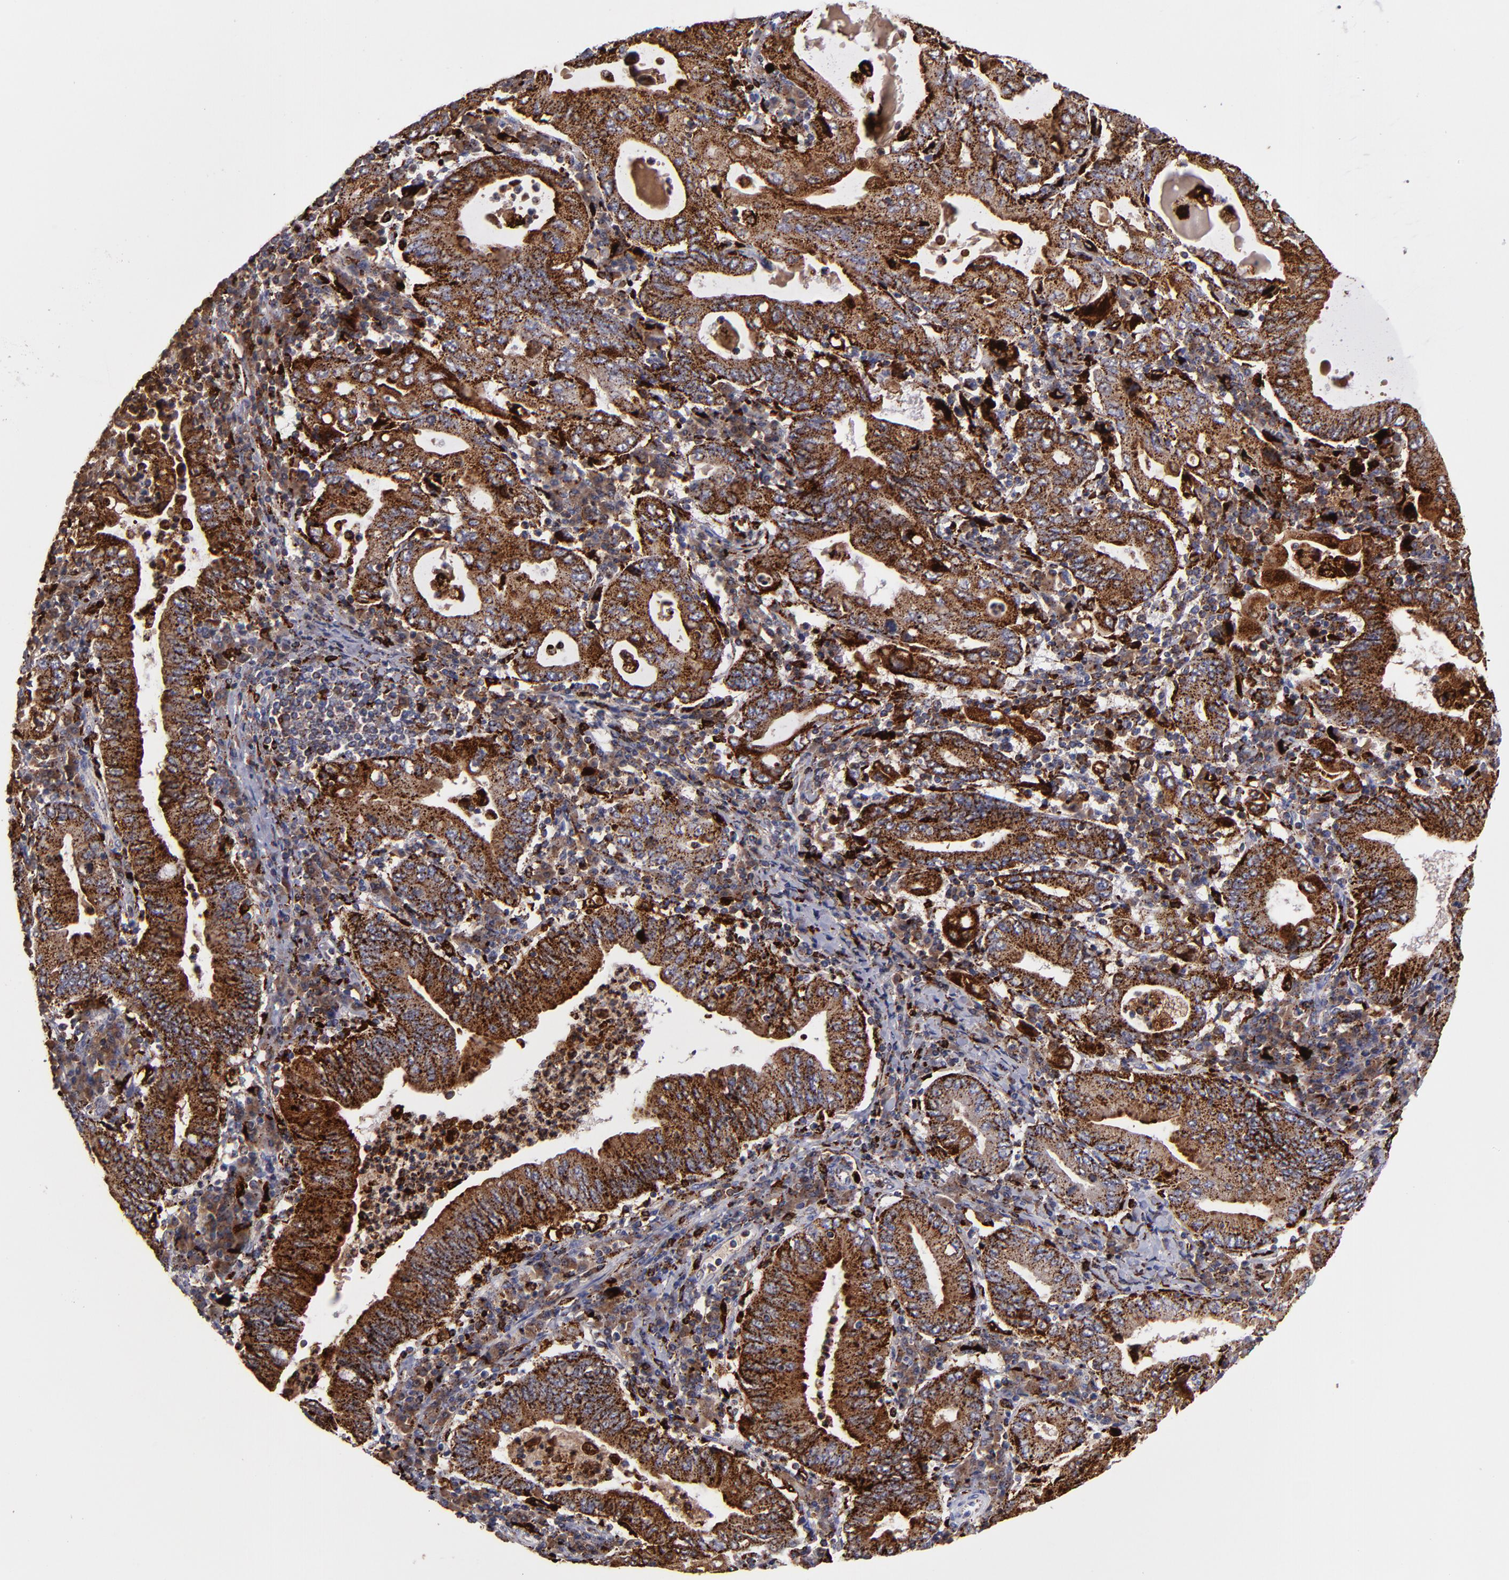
{"staining": {"intensity": "strong", "quantity": ">75%", "location": "cytoplasmic/membranous"}, "tissue": "stomach cancer", "cell_type": "Tumor cells", "image_type": "cancer", "snomed": [{"axis": "morphology", "description": "Normal tissue, NOS"}, {"axis": "morphology", "description": "Adenocarcinoma, NOS"}, {"axis": "topography", "description": "Esophagus"}, {"axis": "topography", "description": "Stomach, upper"}, {"axis": "topography", "description": "Peripheral nerve tissue"}], "caption": "The immunohistochemical stain shows strong cytoplasmic/membranous positivity in tumor cells of stomach cancer tissue.", "gene": "CTSS", "patient": {"sex": "male", "age": 62}}